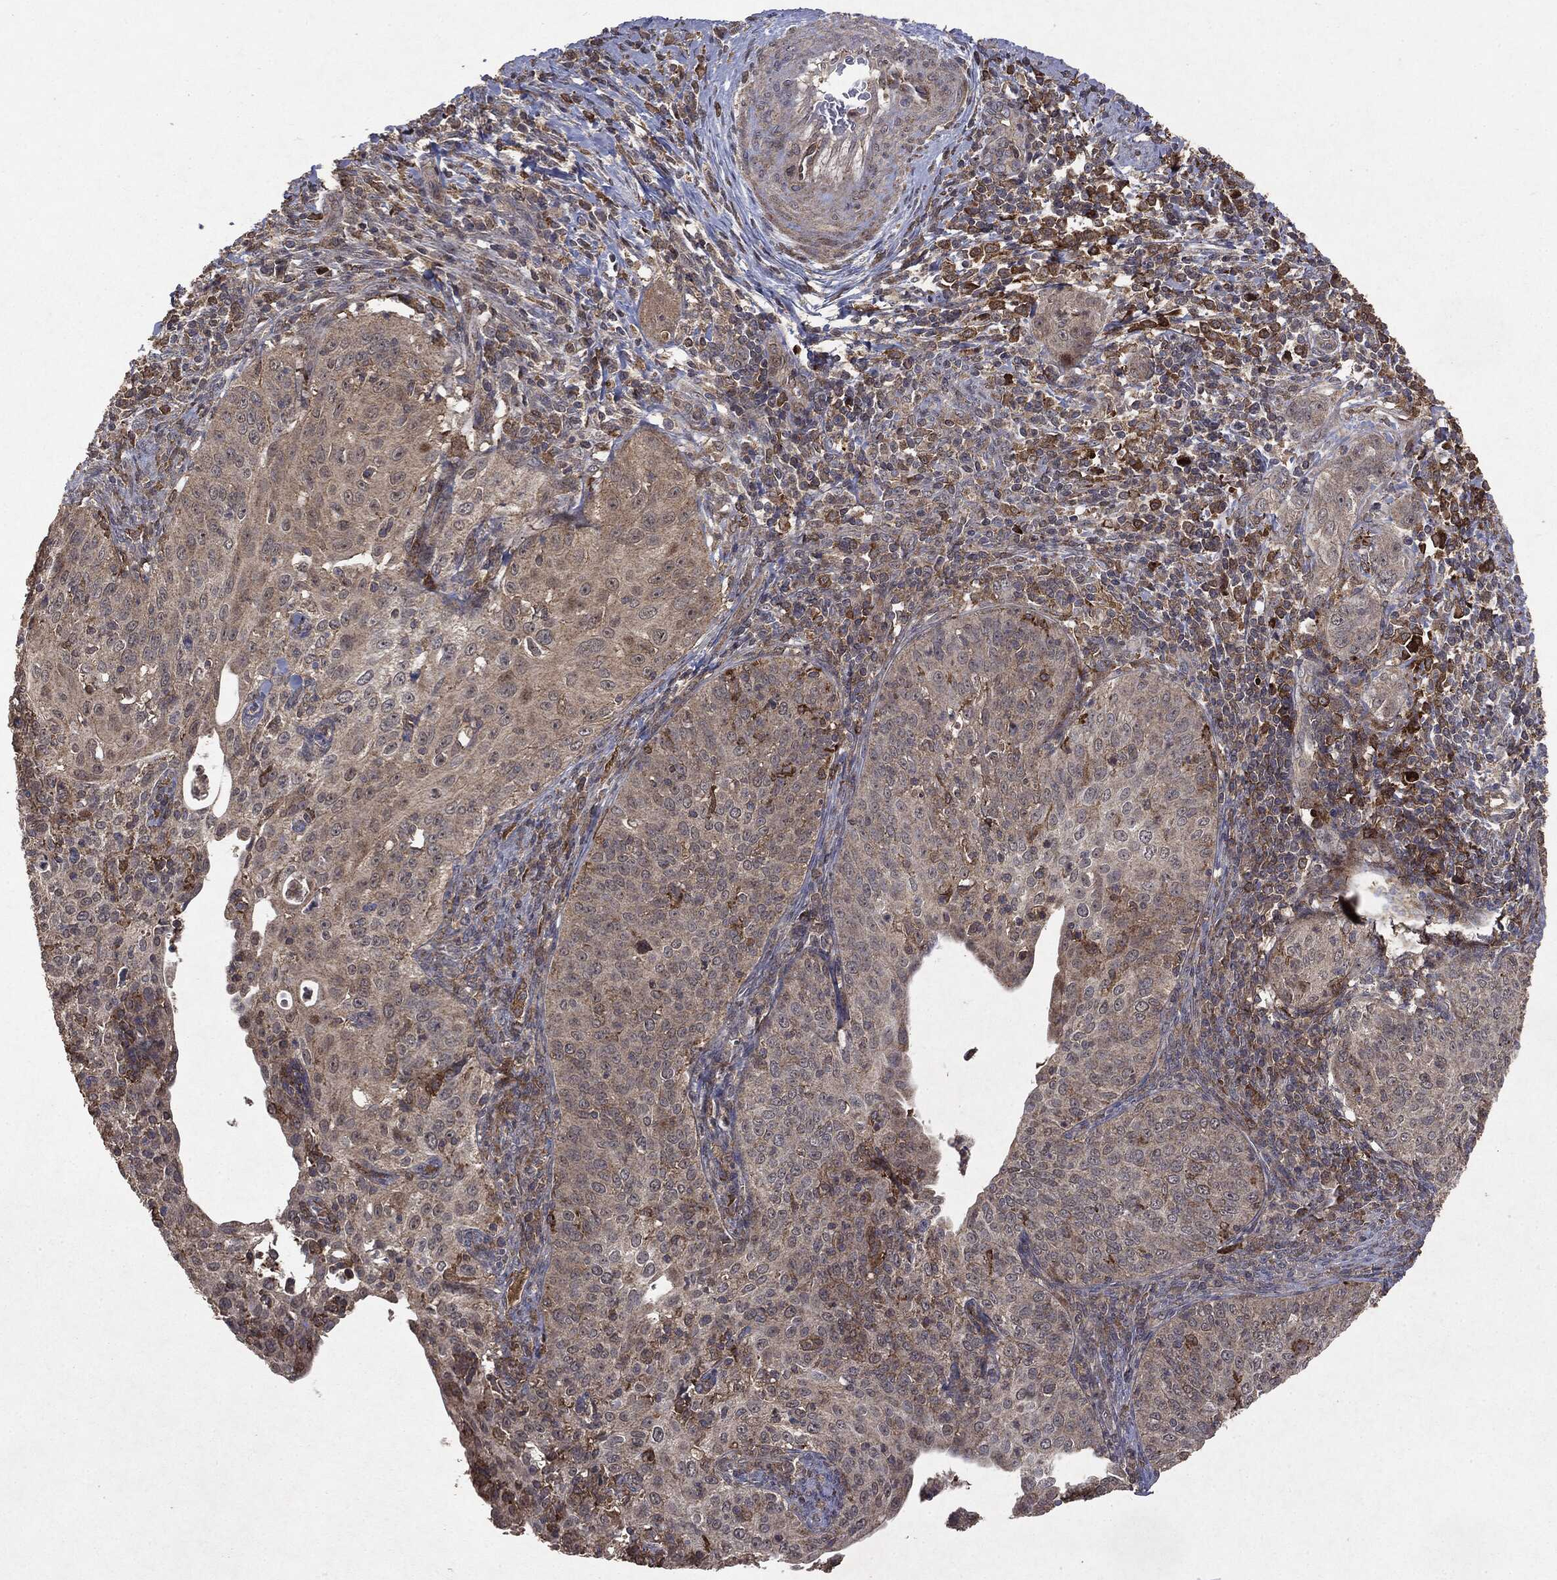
{"staining": {"intensity": "negative", "quantity": "none", "location": "none"}, "tissue": "cervical cancer", "cell_type": "Tumor cells", "image_type": "cancer", "snomed": [{"axis": "morphology", "description": "Squamous cell carcinoma, NOS"}, {"axis": "topography", "description": "Cervix"}], "caption": "Protein analysis of cervical cancer reveals no significant staining in tumor cells. Brightfield microscopy of immunohistochemistry (IHC) stained with DAB (3,3'-diaminobenzidine) (brown) and hematoxylin (blue), captured at high magnification.", "gene": "PTEN", "patient": {"sex": "female", "age": 30}}